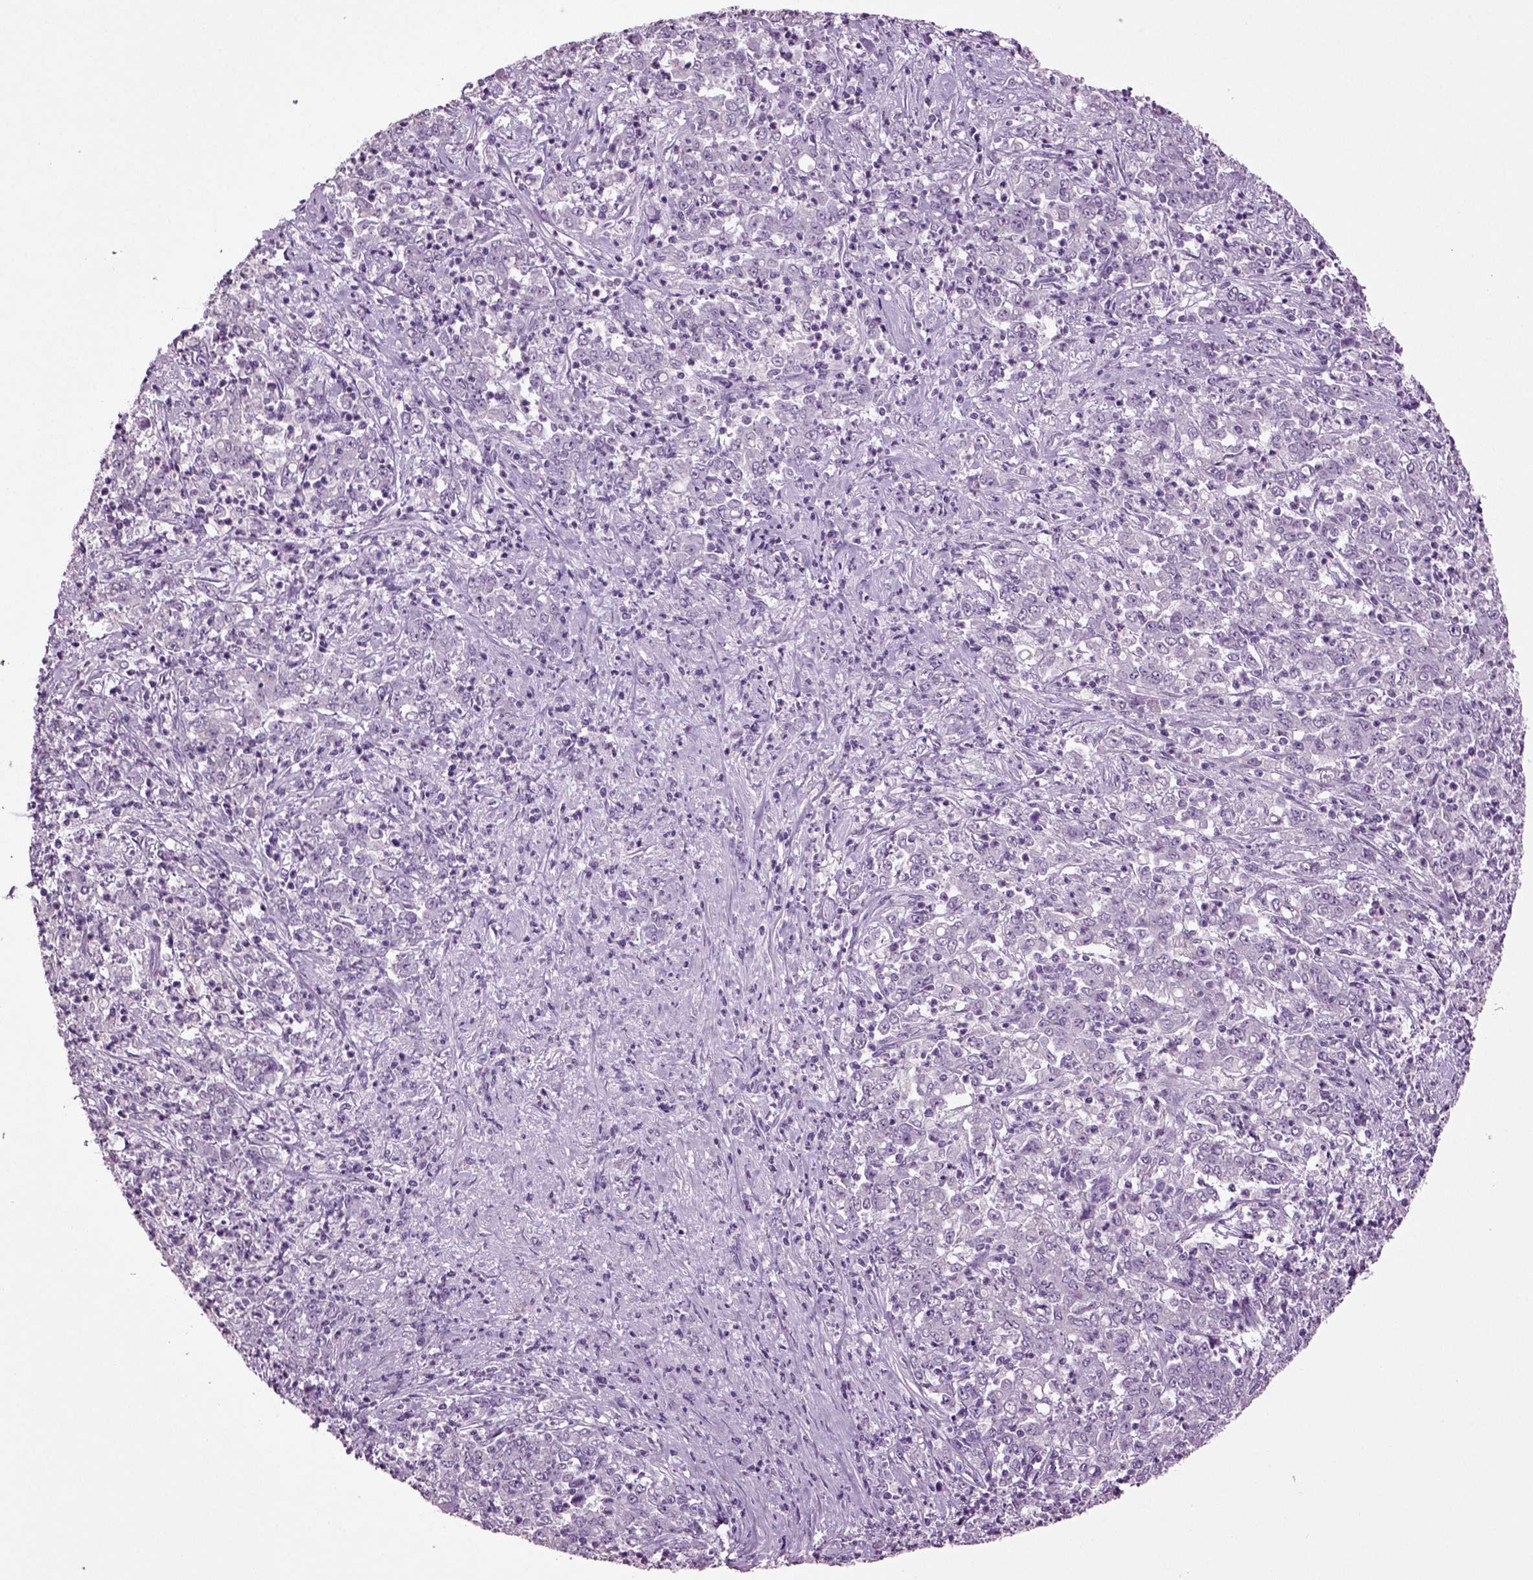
{"staining": {"intensity": "negative", "quantity": "none", "location": "none"}, "tissue": "stomach cancer", "cell_type": "Tumor cells", "image_type": "cancer", "snomed": [{"axis": "morphology", "description": "Adenocarcinoma, NOS"}, {"axis": "topography", "description": "Stomach, lower"}], "caption": "This is an immunohistochemistry photomicrograph of stomach adenocarcinoma. There is no expression in tumor cells.", "gene": "SLC17A6", "patient": {"sex": "female", "age": 71}}